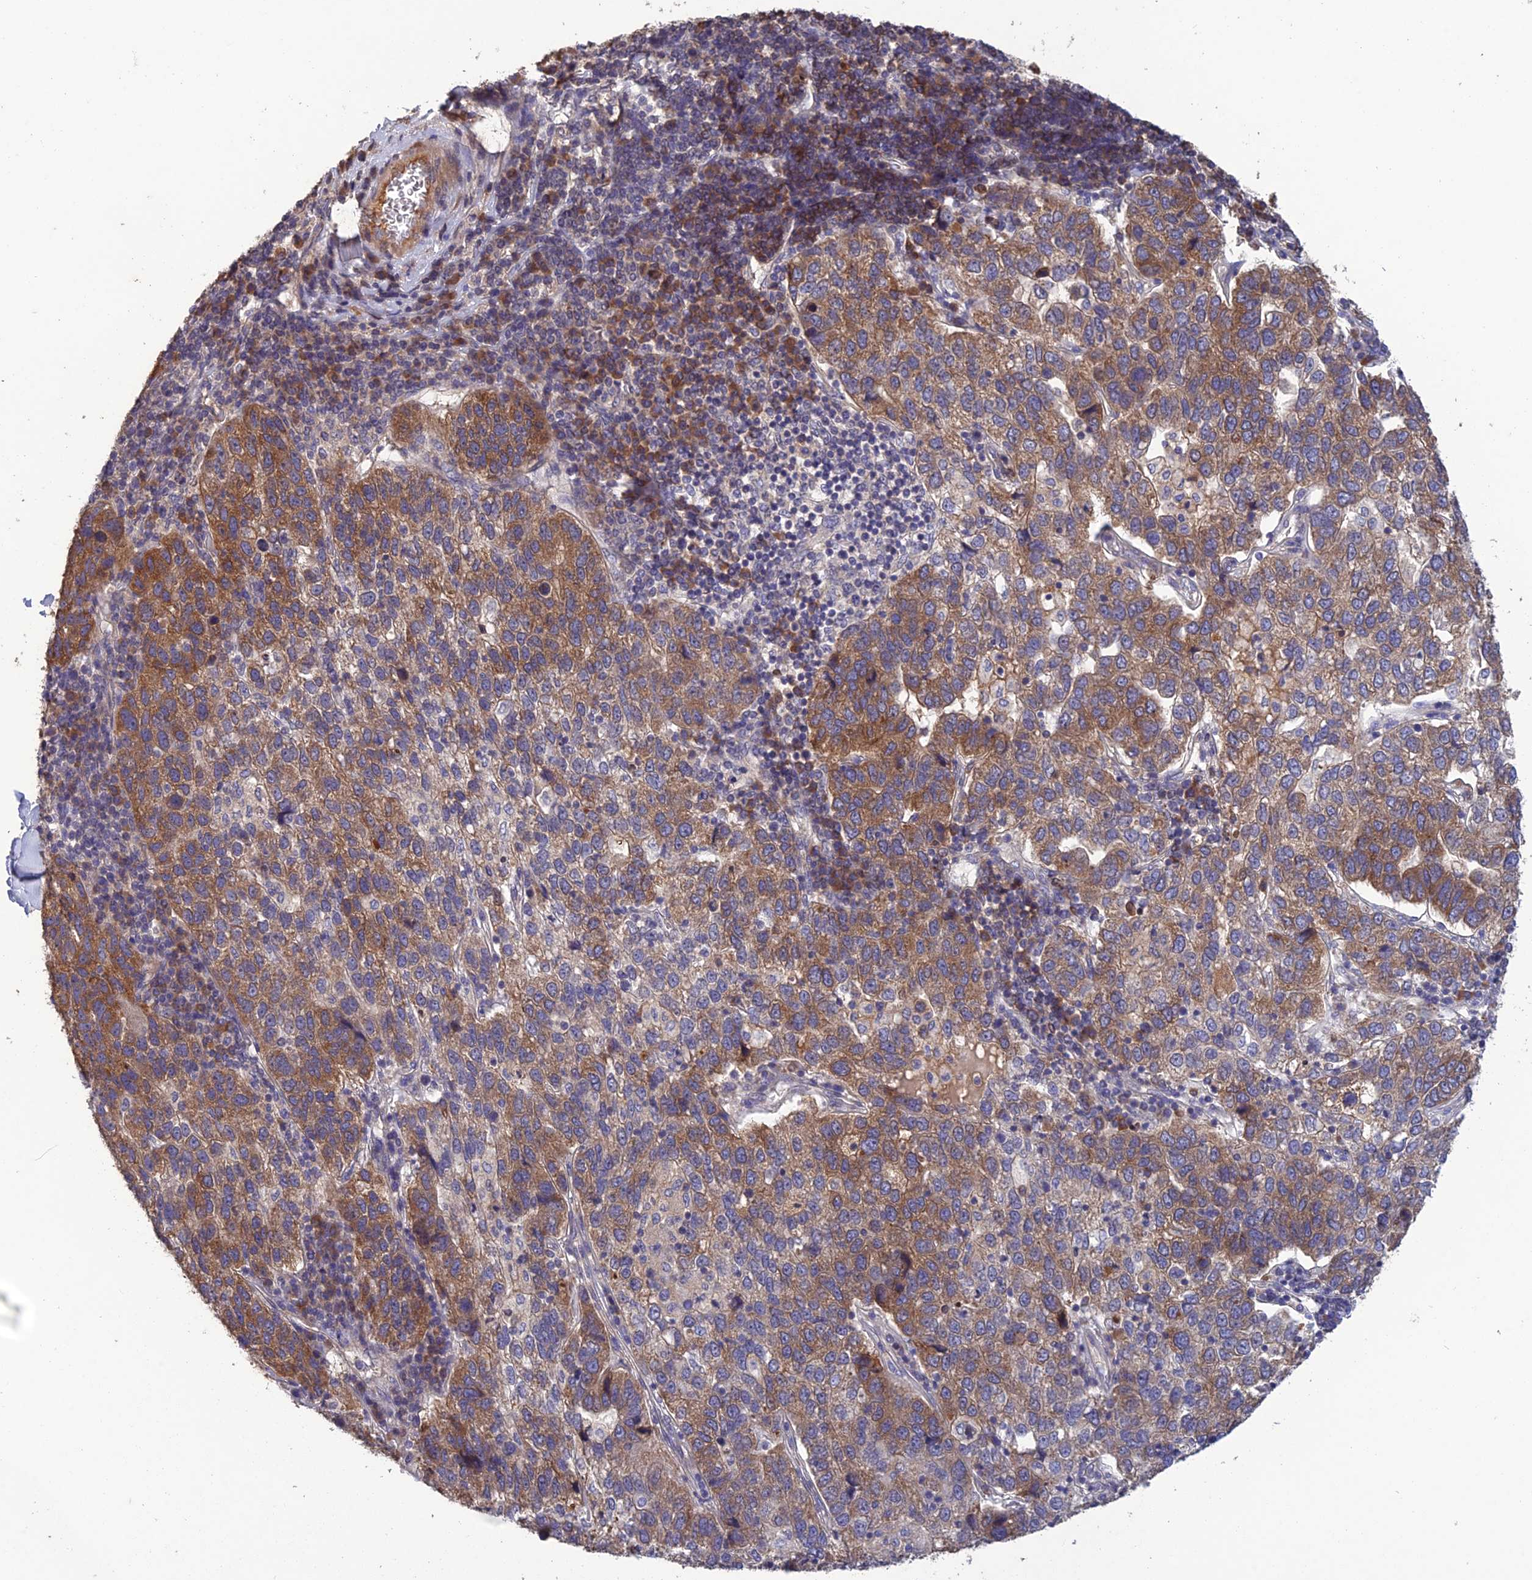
{"staining": {"intensity": "strong", "quantity": "25%-75%", "location": "cytoplasmic/membranous"}, "tissue": "pancreatic cancer", "cell_type": "Tumor cells", "image_type": "cancer", "snomed": [{"axis": "morphology", "description": "Adenocarcinoma, NOS"}, {"axis": "topography", "description": "Pancreas"}], "caption": "Pancreatic adenocarcinoma tissue displays strong cytoplasmic/membranous expression in approximately 25%-75% of tumor cells, visualized by immunohistochemistry.", "gene": "SLC39A13", "patient": {"sex": "female", "age": 61}}